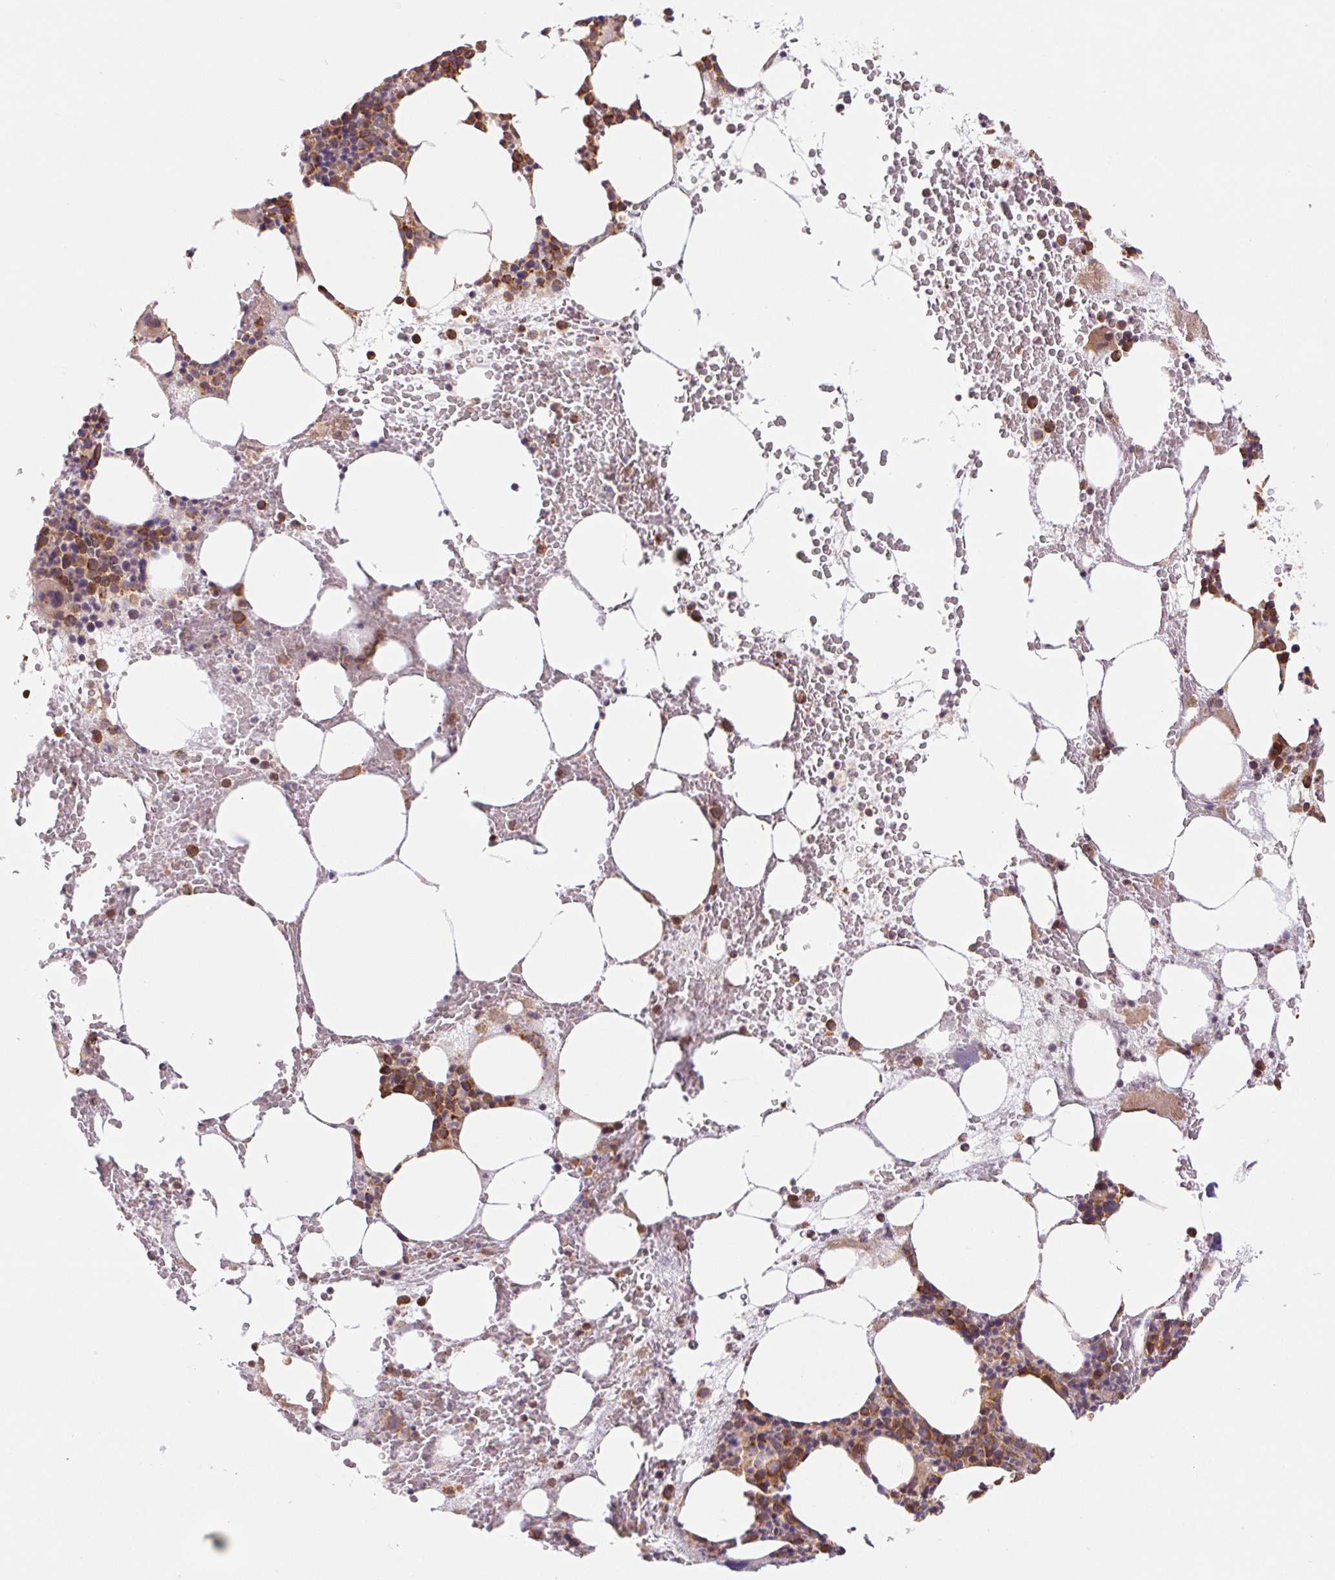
{"staining": {"intensity": "moderate", "quantity": "25%-75%", "location": "cytoplasmic/membranous"}, "tissue": "bone marrow", "cell_type": "Hematopoietic cells", "image_type": "normal", "snomed": [{"axis": "morphology", "description": "Normal tissue, NOS"}, {"axis": "topography", "description": "Bone marrow"}], "caption": "Immunohistochemistry image of normal bone marrow: human bone marrow stained using immunohistochemistry (IHC) reveals medium levels of moderate protein expression localized specifically in the cytoplasmic/membranous of hematopoietic cells, appearing as a cytoplasmic/membranous brown color.", "gene": "RRM1", "patient": {"sex": "male", "age": 89}}